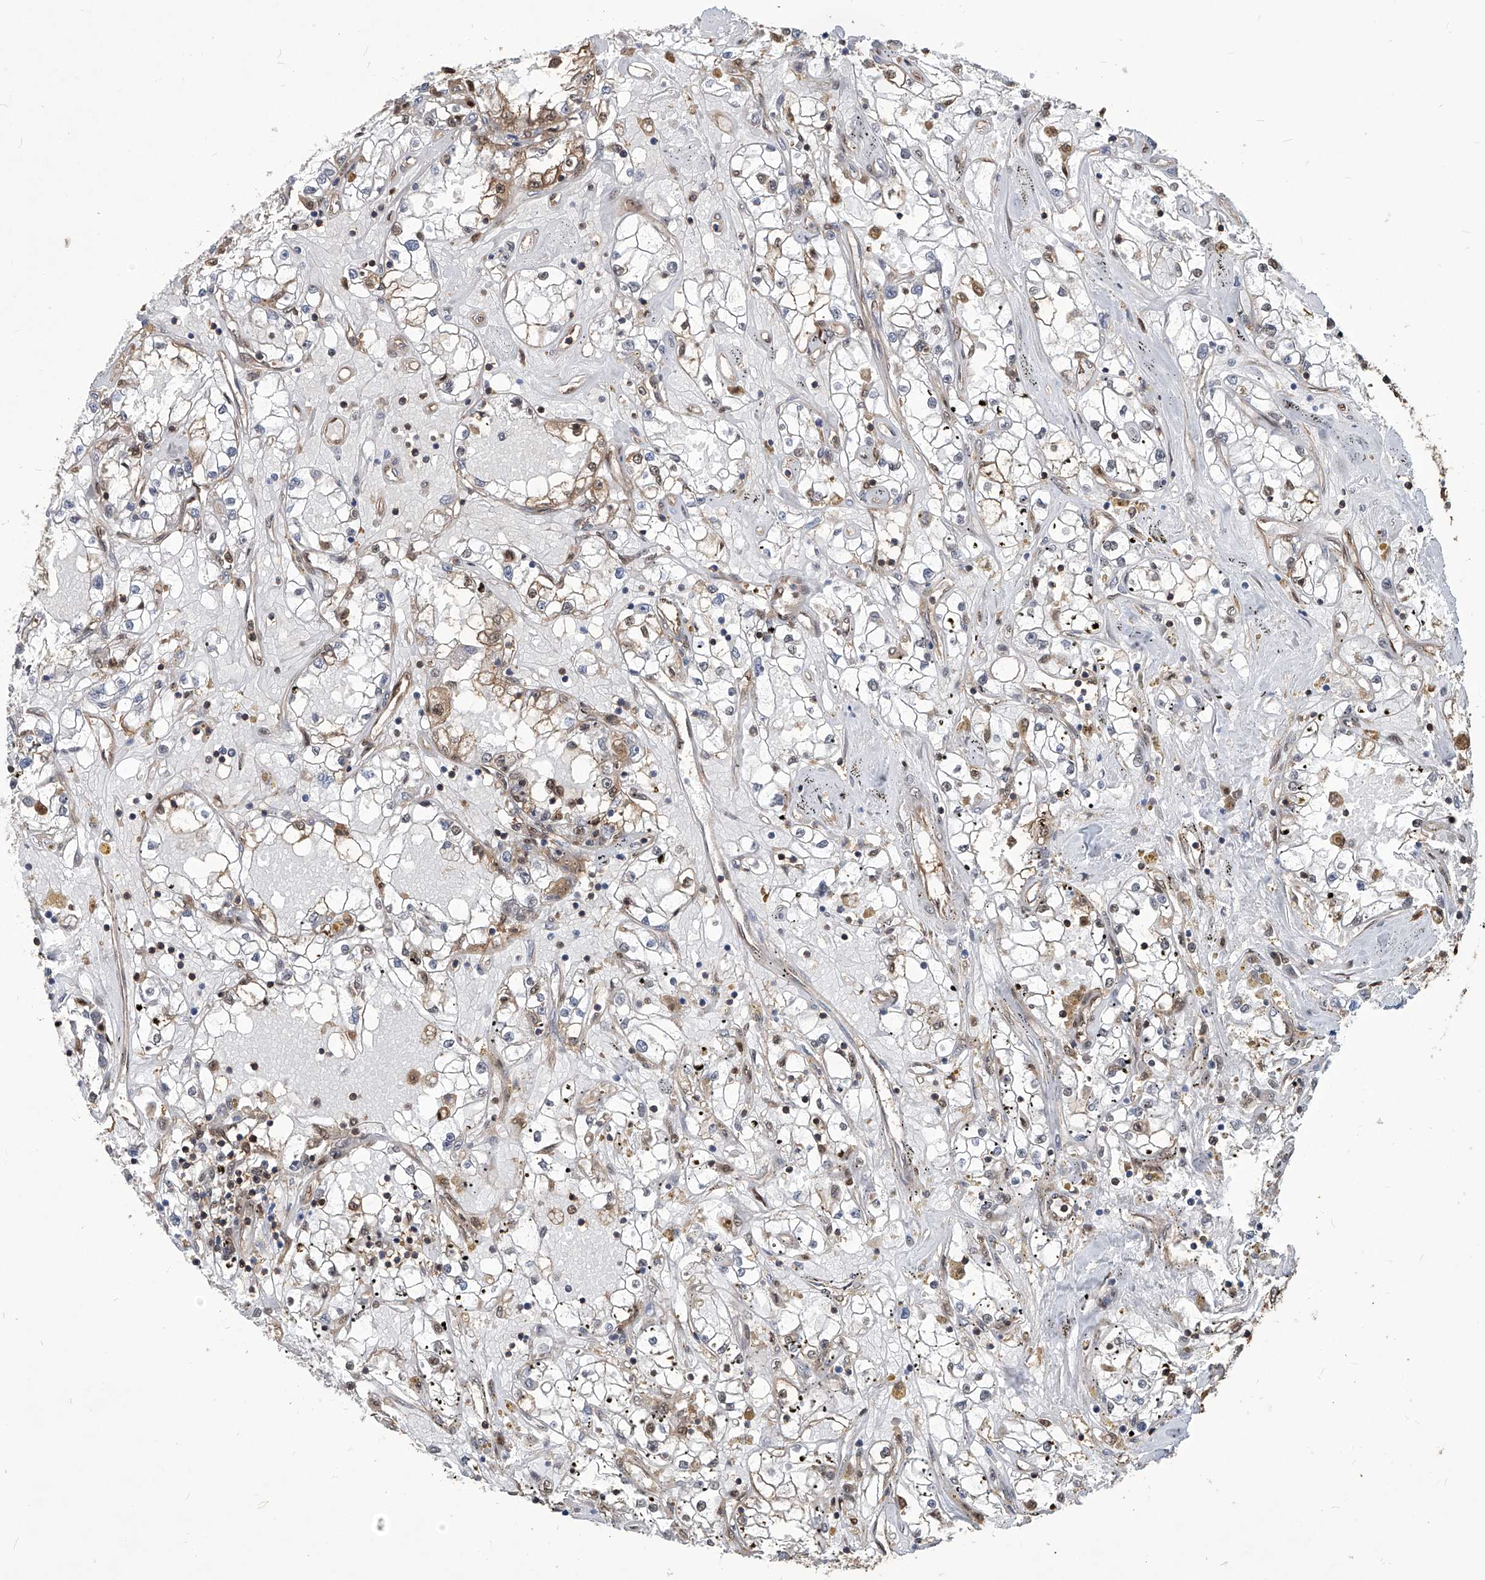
{"staining": {"intensity": "weak", "quantity": "<25%", "location": "cytoplasmic/membranous,nuclear"}, "tissue": "renal cancer", "cell_type": "Tumor cells", "image_type": "cancer", "snomed": [{"axis": "morphology", "description": "Adenocarcinoma, NOS"}, {"axis": "topography", "description": "Kidney"}], "caption": "Histopathology image shows no significant protein positivity in tumor cells of renal cancer. (Immunohistochemistry, brightfield microscopy, high magnification).", "gene": "PSMB1", "patient": {"sex": "male", "age": 56}}